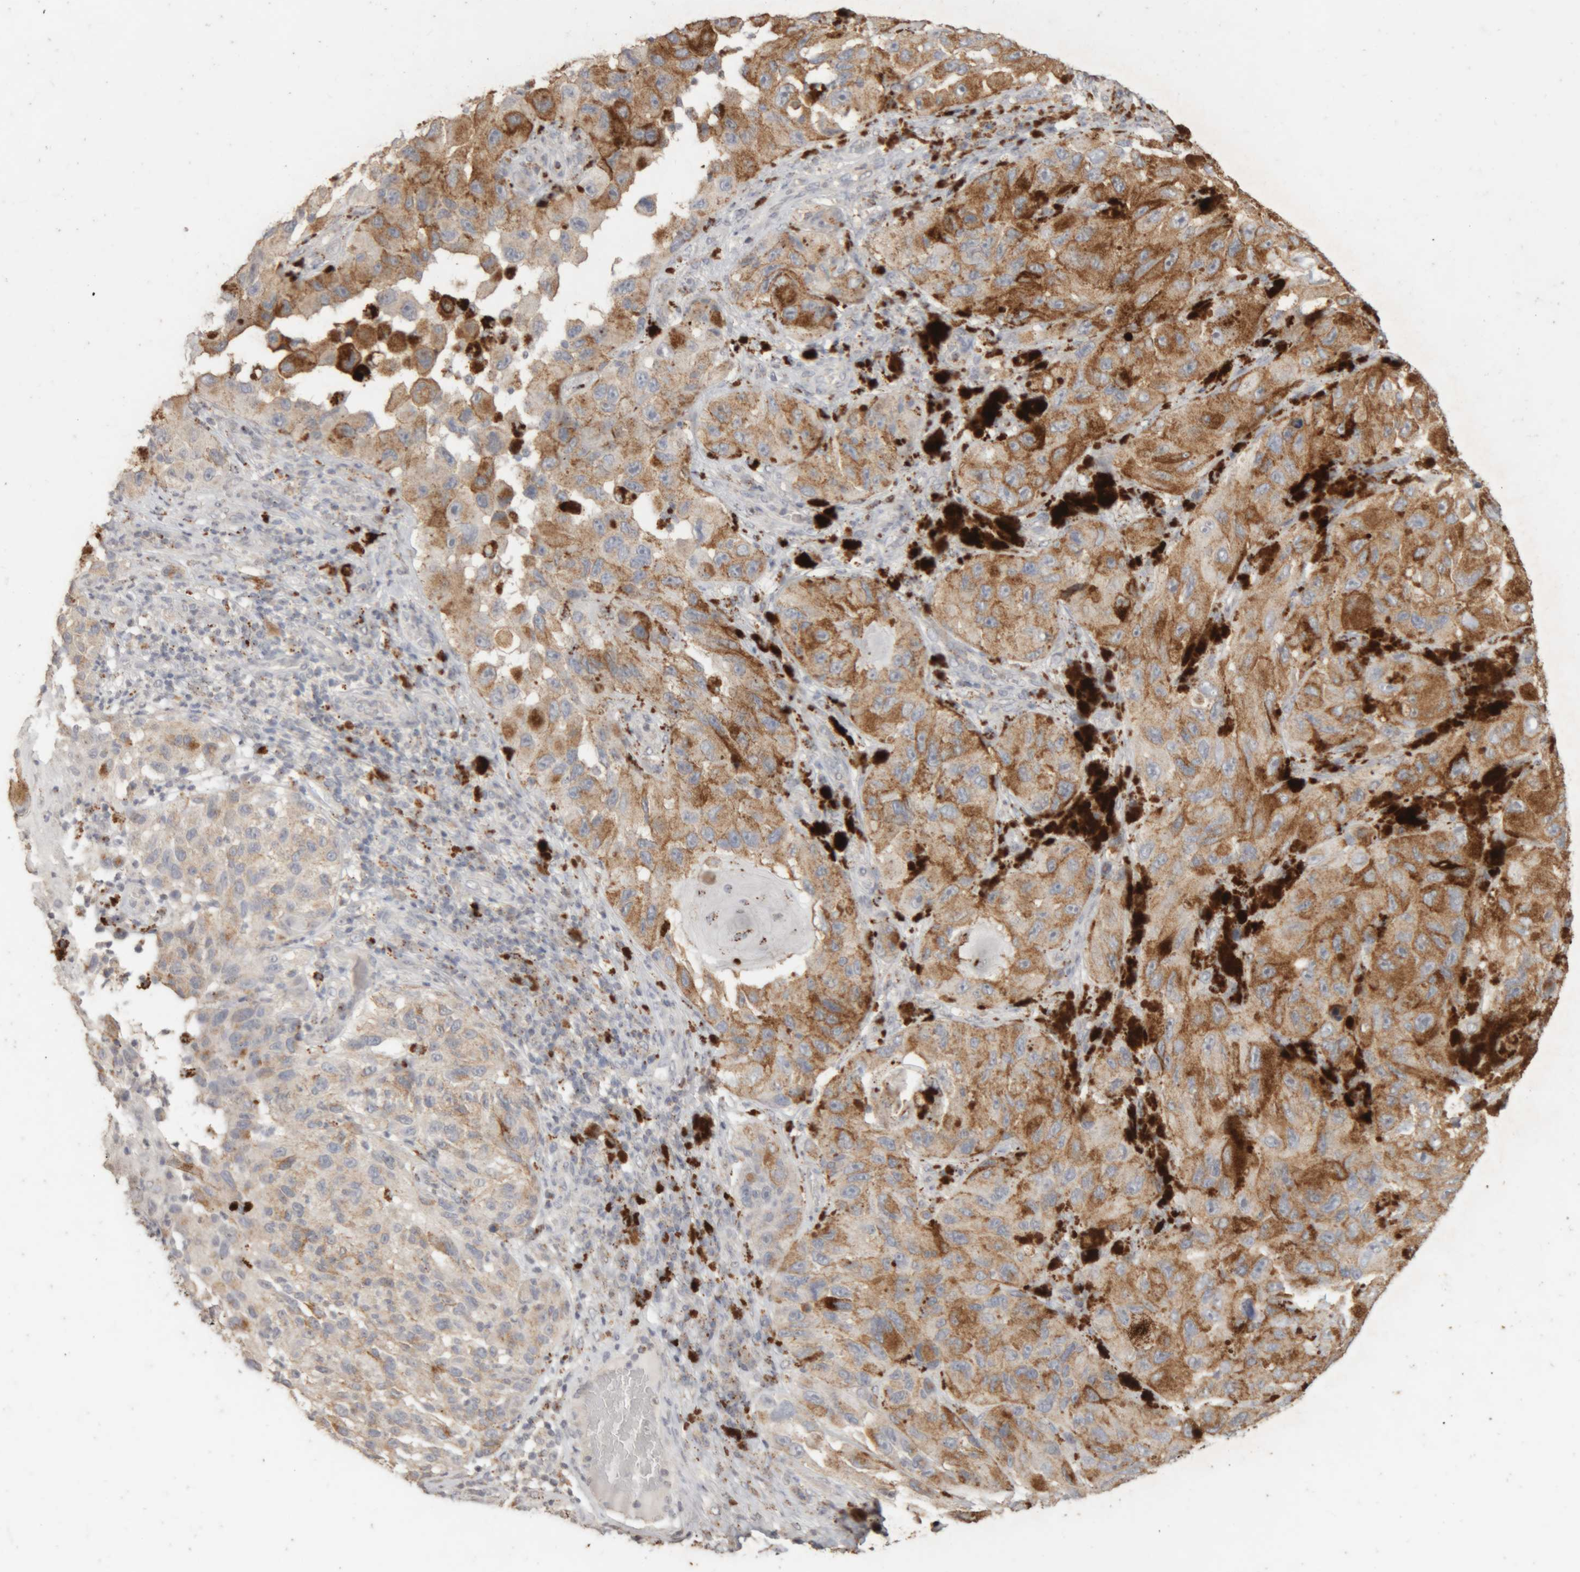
{"staining": {"intensity": "moderate", "quantity": ">75%", "location": "cytoplasmic/membranous"}, "tissue": "melanoma", "cell_type": "Tumor cells", "image_type": "cancer", "snomed": [{"axis": "morphology", "description": "Malignant melanoma, NOS"}, {"axis": "topography", "description": "Skin"}], "caption": "The photomicrograph reveals immunohistochemical staining of melanoma. There is moderate cytoplasmic/membranous expression is seen in approximately >75% of tumor cells. The protein of interest is shown in brown color, while the nuclei are stained blue.", "gene": "ARSA", "patient": {"sex": "female", "age": 73}}